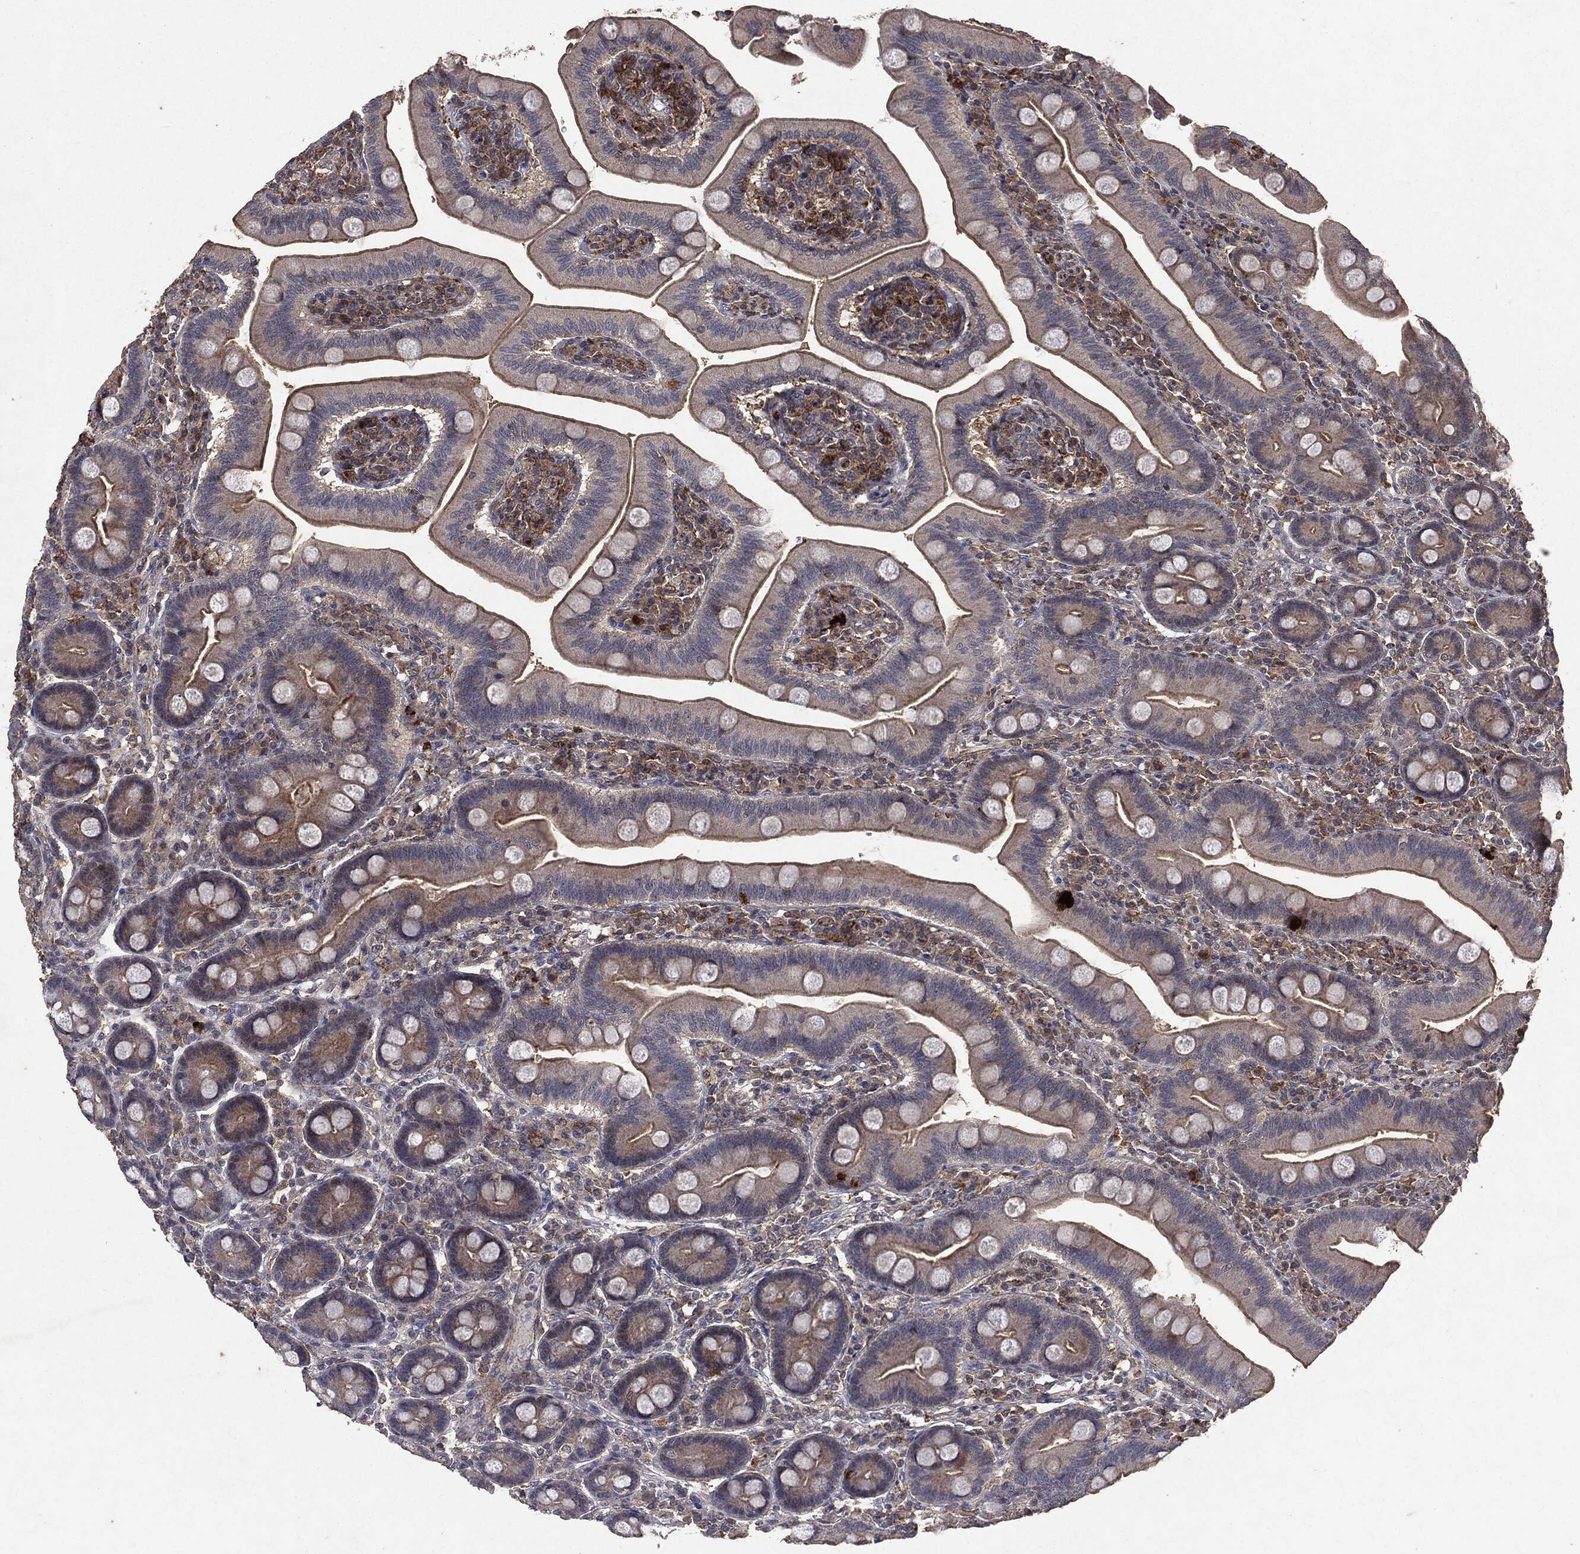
{"staining": {"intensity": "weak", "quantity": "25%-75%", "location": "cytoplasmic/membranous"}, "tissue": "duodenum", "cell_type": "Glandular cells", "image_type": "normal", "snomed": [{"axis": "morphology", "description": "Normal tissue, NOS"}, {"axis": "topography", "description": "Duodenum"}], "caption": "Protein expression by immunohistochemistry displays weak cytoplasmic/membranous staining in about 25%-75% of glandular cells in unremarkable duodenum. The protein of interest is stained brown, and the nuclei are stained in blue (DAB IHC with brightfield microscopy, high magnification).", "gene": "PTEN", "patient": {"sex": "male", "age": 59}}